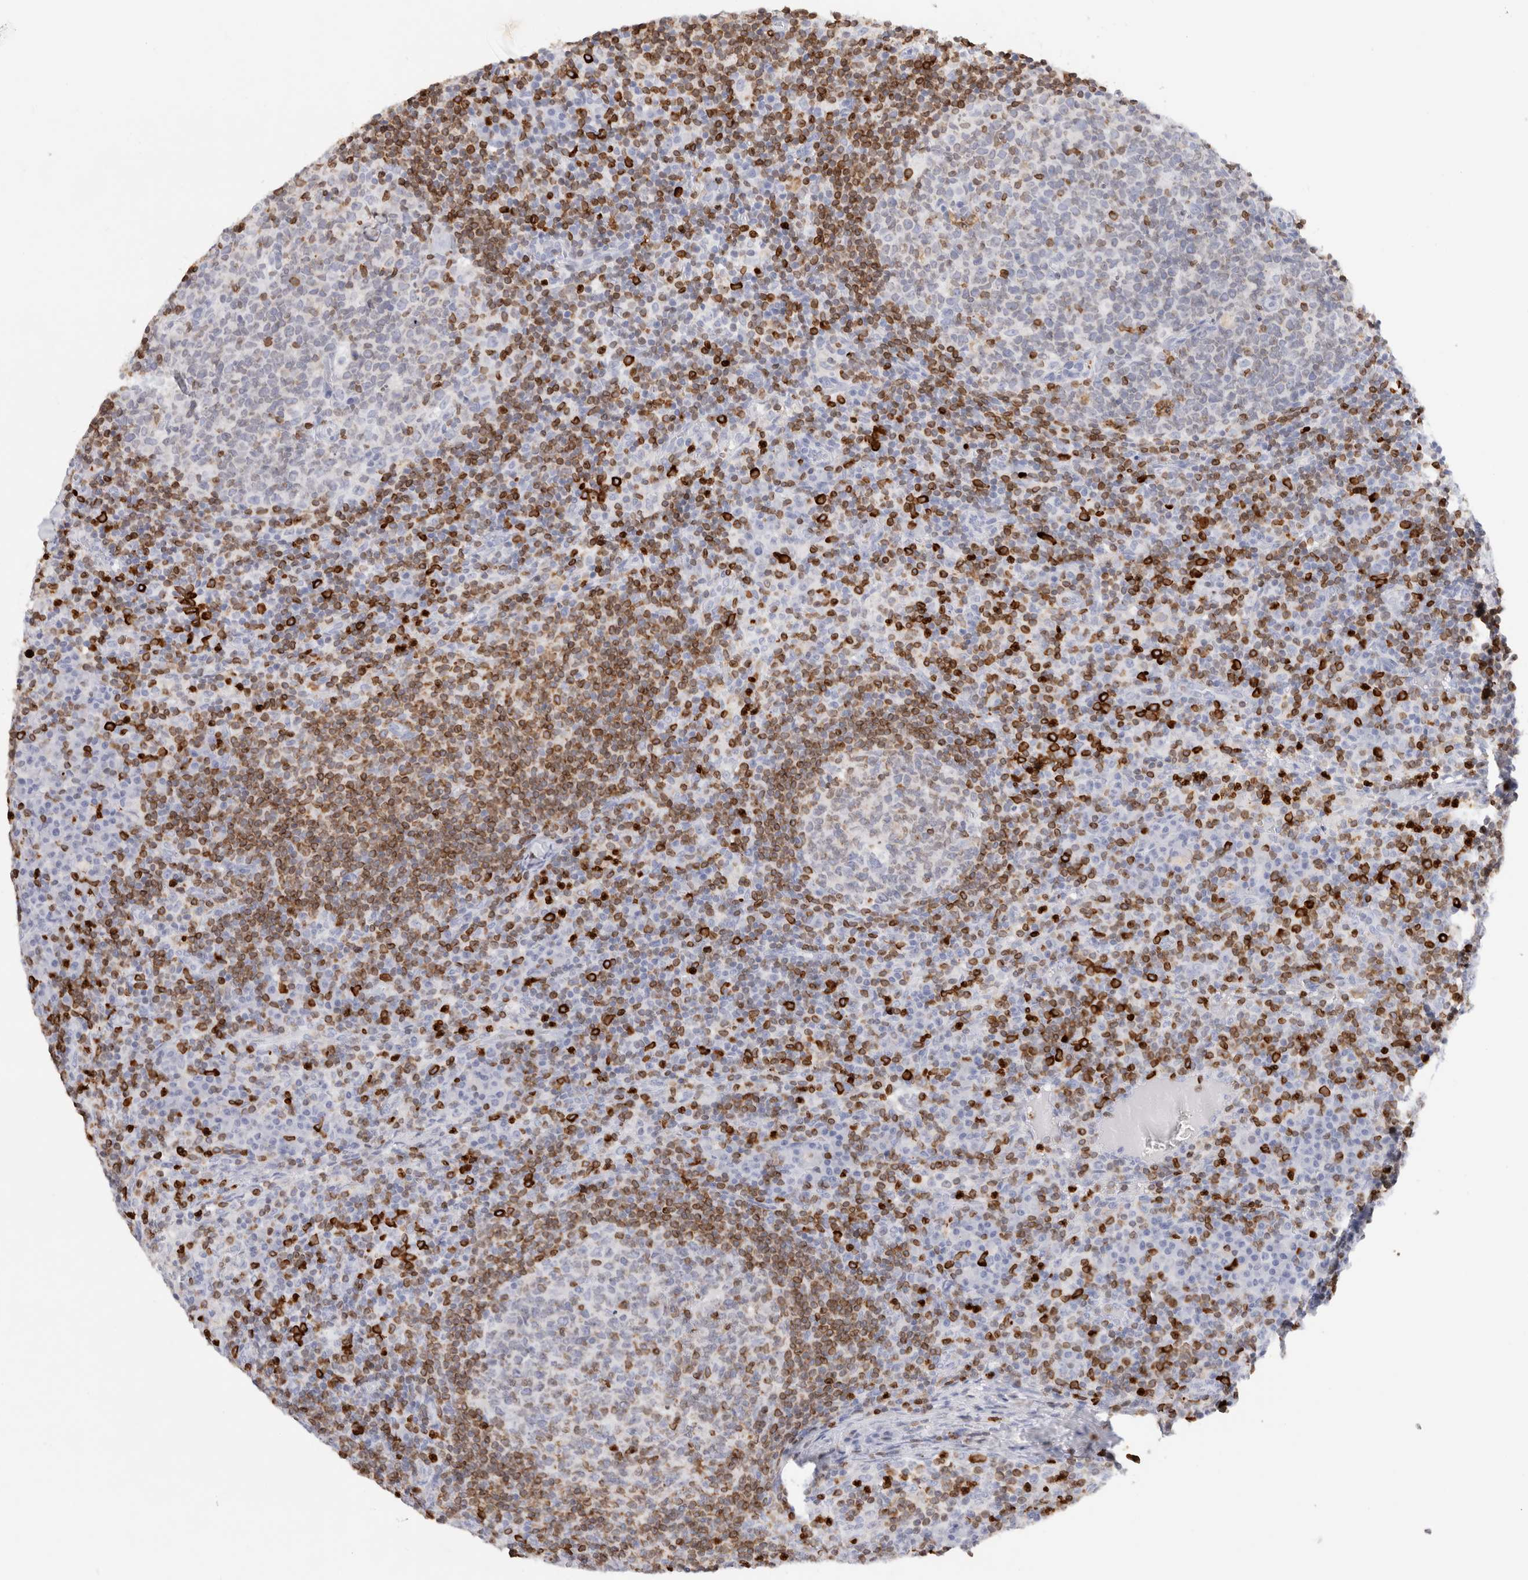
{"staining": {"intensity": "moderate", "quantity": "<25%", "location": "cytoplasmic/membranous"}, "tissue": "lymph node", "cell_type": "Germinal center cells", "image_type": "normal", "snomed": [{"axis": "morphology", "description": "Normal tissue, NOS"}, {"axis": "morphology", "description": "Inflammation, NOS"}, {"axis": "topography", "description": "Lymph node"}], "caption": "About <25% of germinal center cells in benign lymph node show moderate cytoplasmic/membranous protein positivity as visualized by brown immunohistochemical staining.", "gene": "ALOX5AP", "patient": {"sex": "male", "age": 55}}